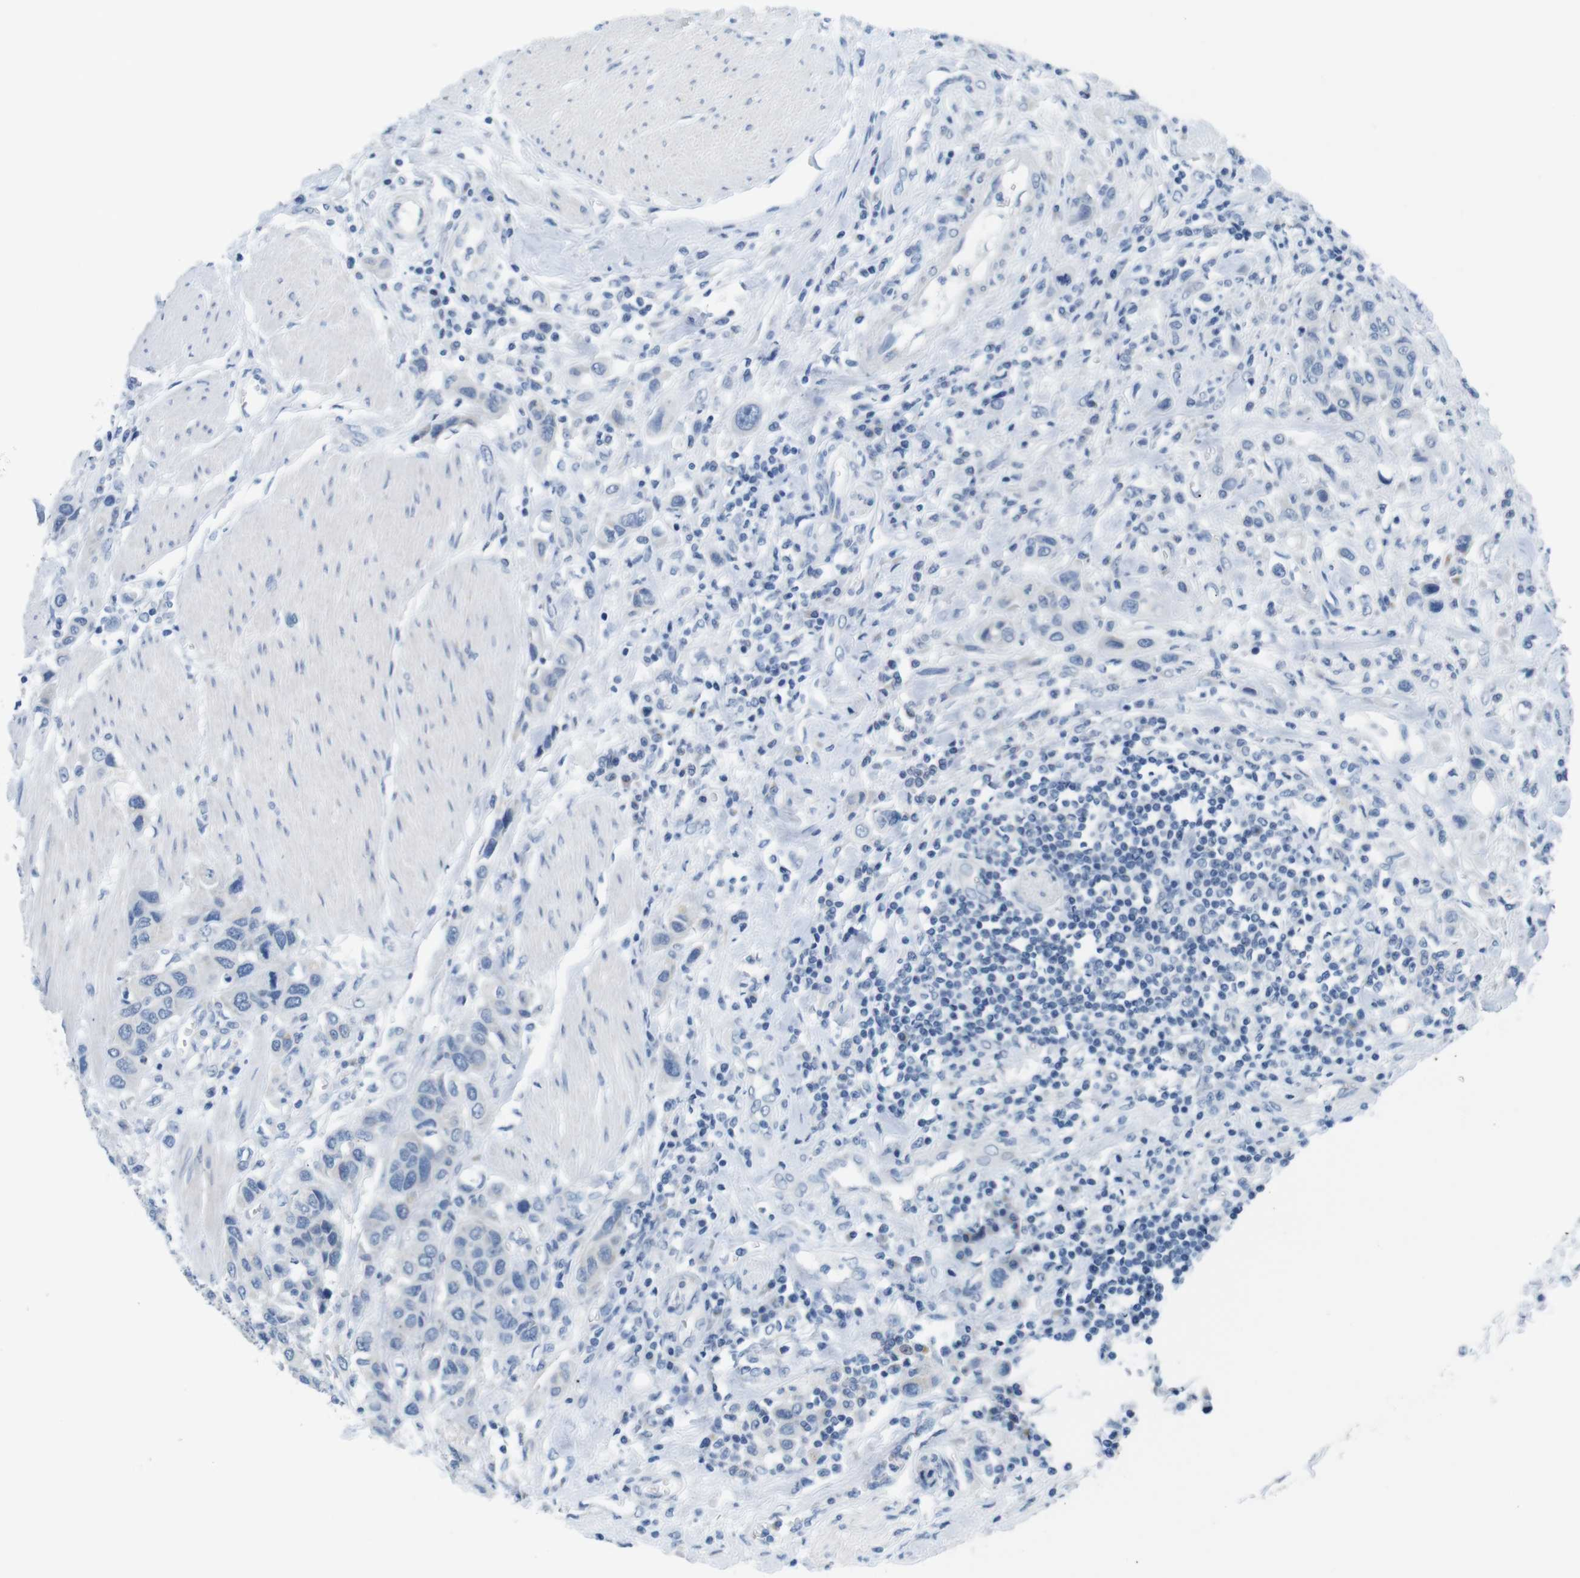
{"staining": {"intensity": "negative", "quantity": "none", "location": "none"}, "tissue": "urothelial cancer", "cell_type": "Tumor cells", "image_type": "cancer", "snomed": [{"axis": "morphology", "description": "Urothelial carcinoma, High grade"}, {"axis": "topography", "description": "Urinary bladder"}], "caption": "Immunohistochemistry photomicrograph of neoplastic tissue: human high-grade urothelial carcinoma stained with DAB exhibits no significant protein staining in tumor cells. Brightfield microscopy of IHC stained with DAB (brown) and hematoxylin (blue), captured at high magnification.", "gene": "GOLGA2", "patient": {"sex": "male", "age": 50}}